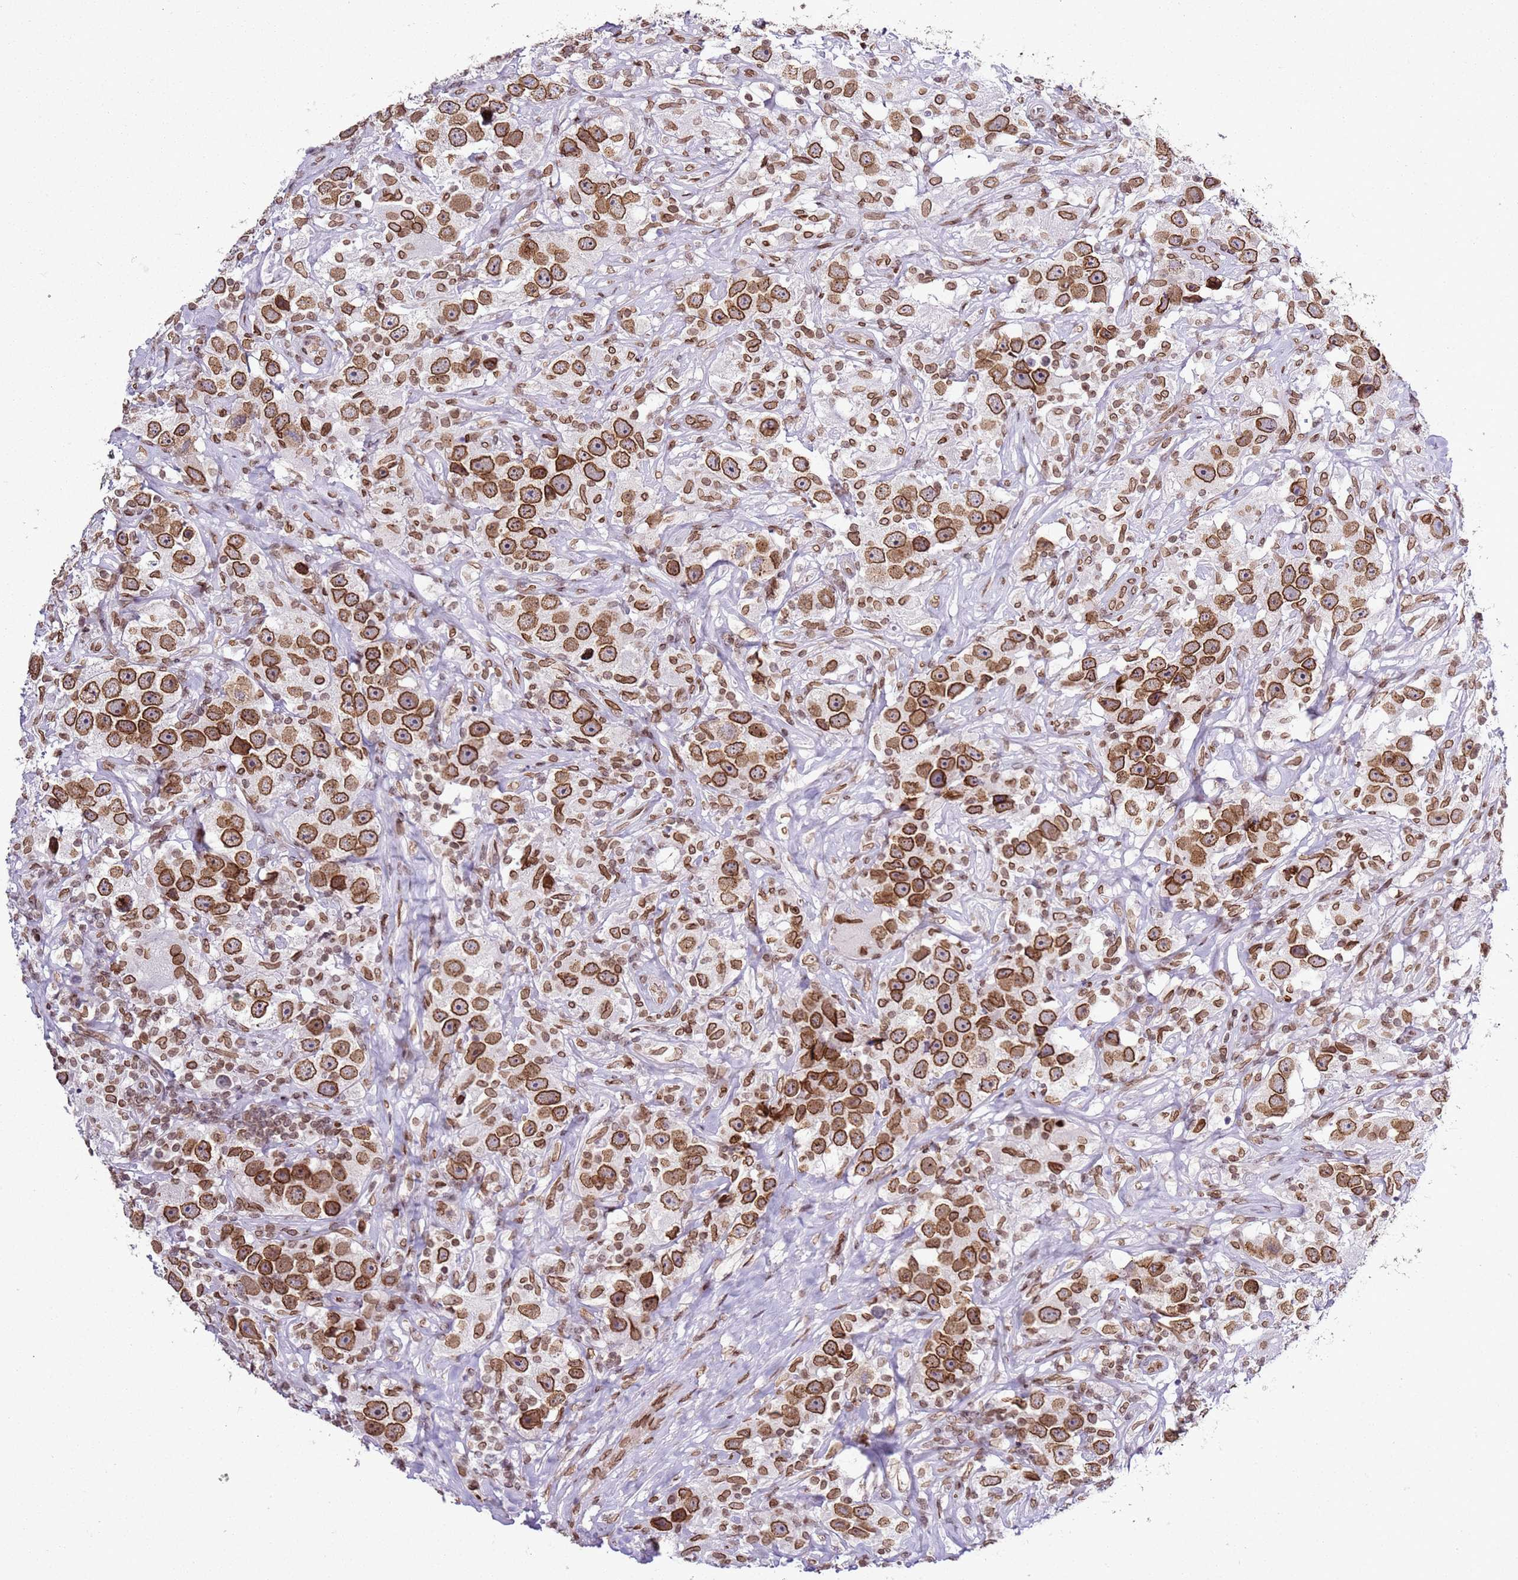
{"staining": {"intensity": "strong", "quantity": ">75%", "location": "cytoplasmic/membranous,nuclear"}, "tissue": "testis cancer", "cell_type": "Tumor cells", "image_type": "cancer", "snomed": [{"axis": "morphology", "description": "Seminoma, NOS"}, {"axis": "topography", "description": "Testis"}], "caption": "Testis cancer tissue reveals strong cytoplasmic/membranous and nuclear staining in about >75% of tumor cells, visualized by immunohistochemistry. Ihc stains the protein in brown and the nuclei are stained blue.", "gene": "POU6F1", "patient": {"sex": "male", "age": 49}}